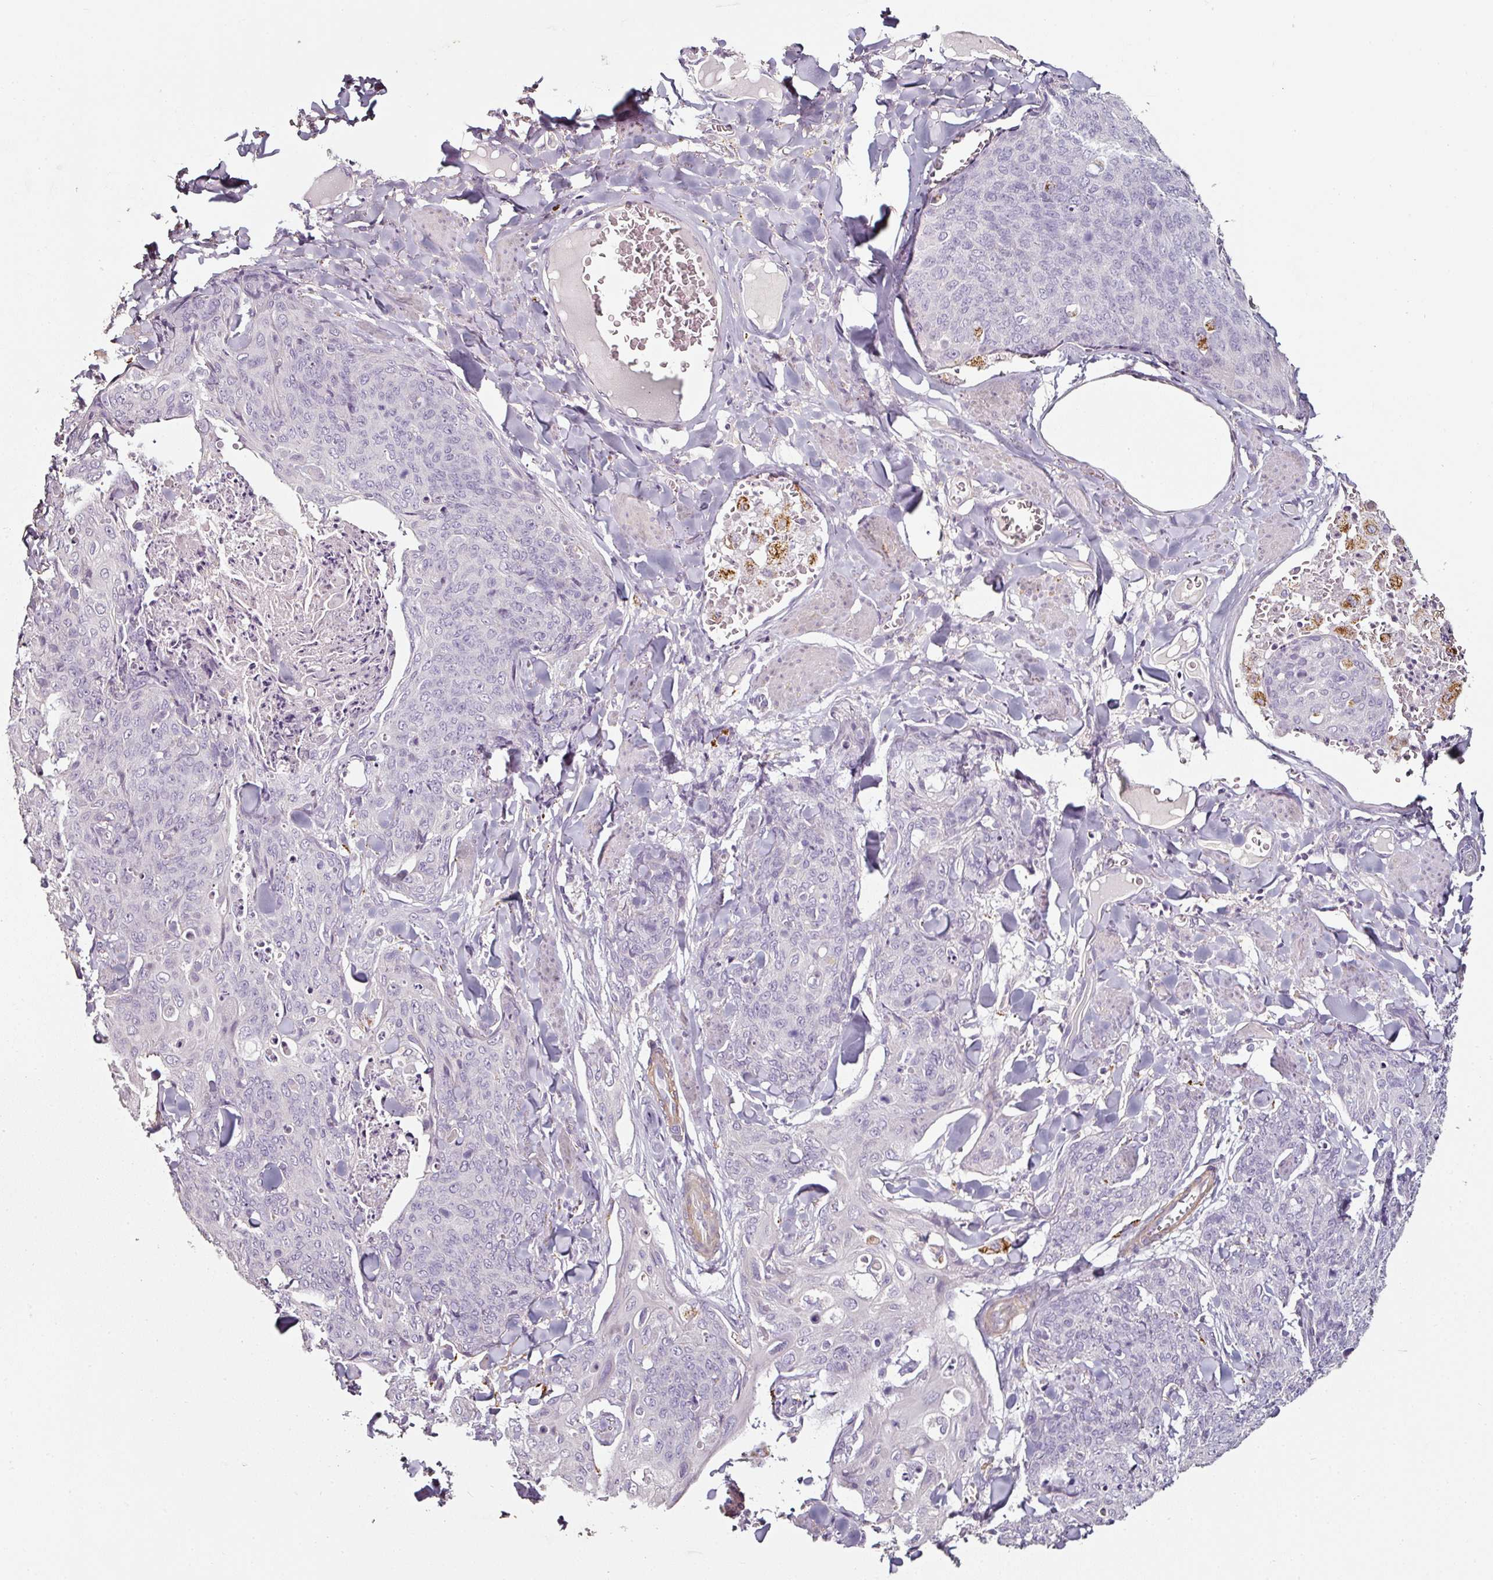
{"staining": {"intensity": "negative", "quantity": "none", "location": "none"}, "tissue": "skin cancer", "cell_type": "Tumor cells", "image_type": "cancer", "snomed": [{"axis": "morphology", "description": "Squamous cell carcinoma, NOS"}, {"axis": "topography", "description": "Skin"}, {"axis": "topography", "description": "Vulva"}], "caption": "Tumor cells are negative for brown protein staining in skin cancer. Nuclei are stained in blue.", "gene": "CAP2", "patient": {"sex": "female", "age": 85}}